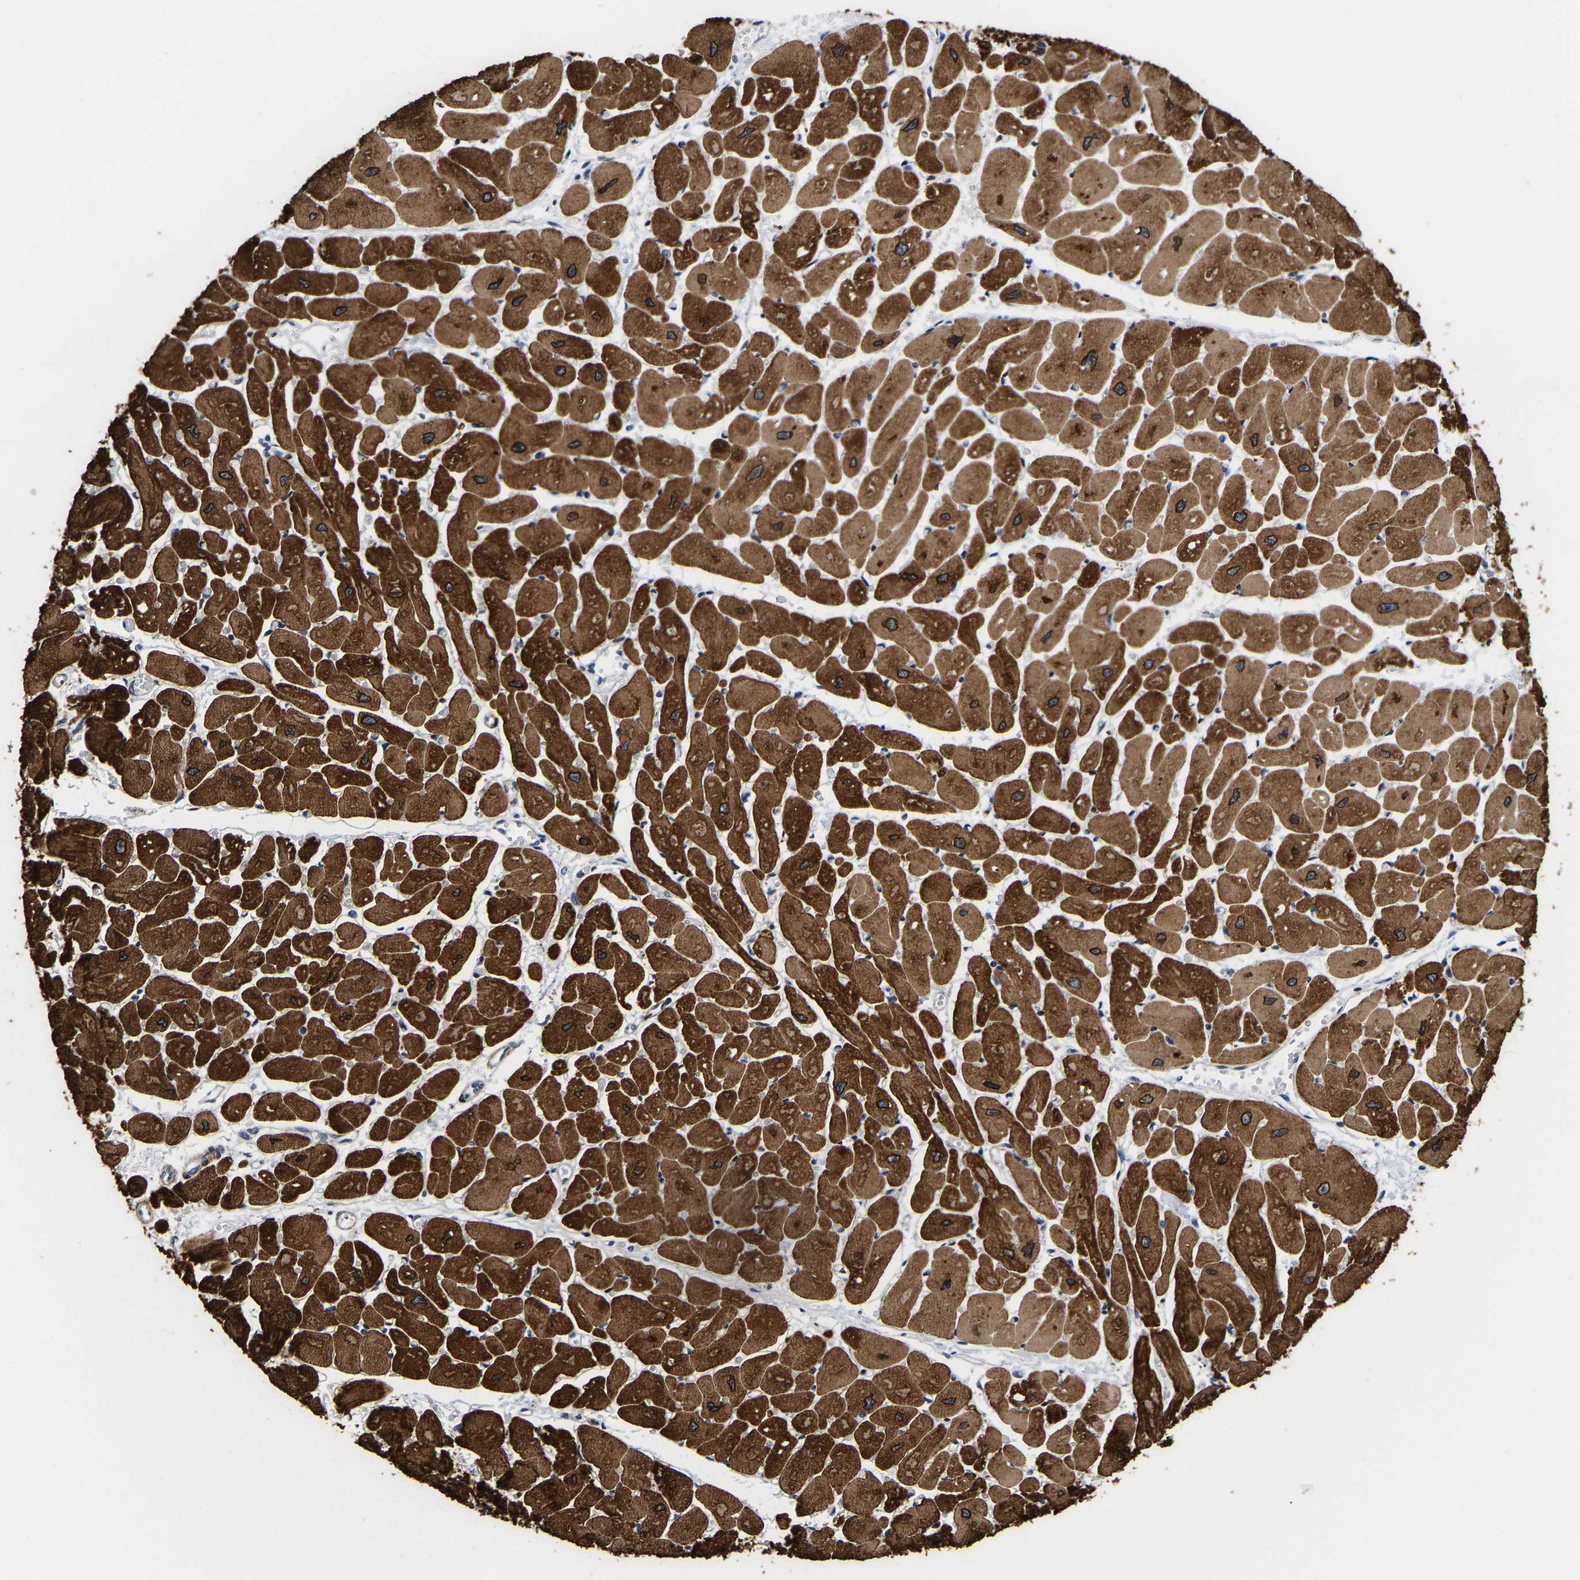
{"staining": {"intensity": "strong", "quantity": ">75%", "location": "cytoplasmic/membranous"}, "tissue": "heart muscle", "cell_type": "Cardiomyocytes", "image_type": "normal", "snomed": [{"axis": "morphology", "description": "Normal tissue, NOS"}, {"axis": "topography", "description": "Heart"}], "caption": "Unremarkable heart muscle demonstrates strong cytoplasmic/membranous positivity in approximately >75% of cardiomyocytes, visualized by immunohistochemistry.", "gene": "METTL16", "patient": {"sex": "female", "age": 54}}